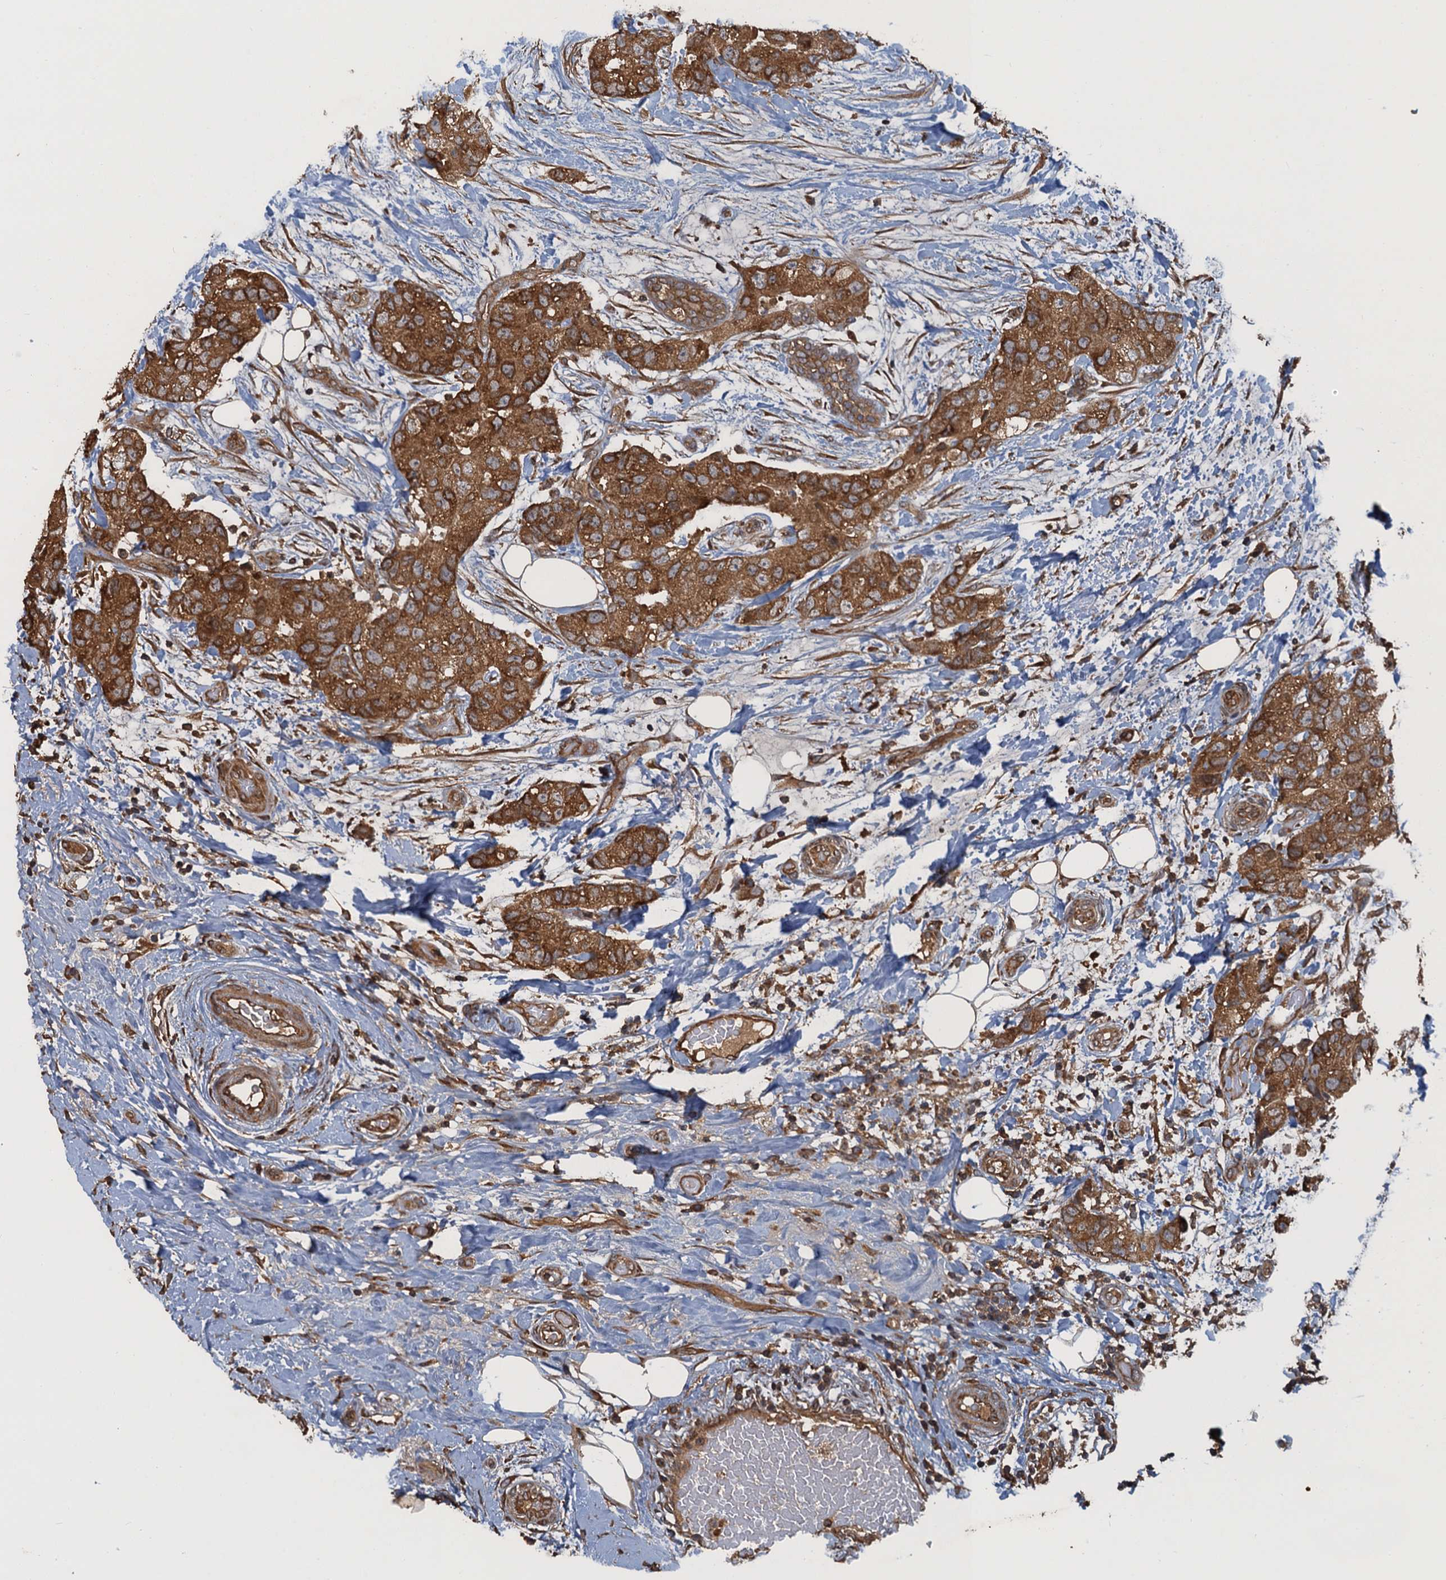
{"staining": {"intensity": "strong", "quantity": ">75%", "location": "cytoplasmic/membranous"}, "tissue": "breast cancer", "cell_type": "Tumor cells", "image_type": "cancer", "snomed": [{"axis": "morphology", "description": "Duct carcinoma"}, {"axis": "topography", "description": "Breast"}], "caption": "Immunohistochemical staining of human invasive ductal carcinoma (breast) displays strong cytoplasmic/membranous protein expression in approximately >75% of tumor cells.", "gene": "GLE1", "patient": {"sex": "female", "age": 62}}